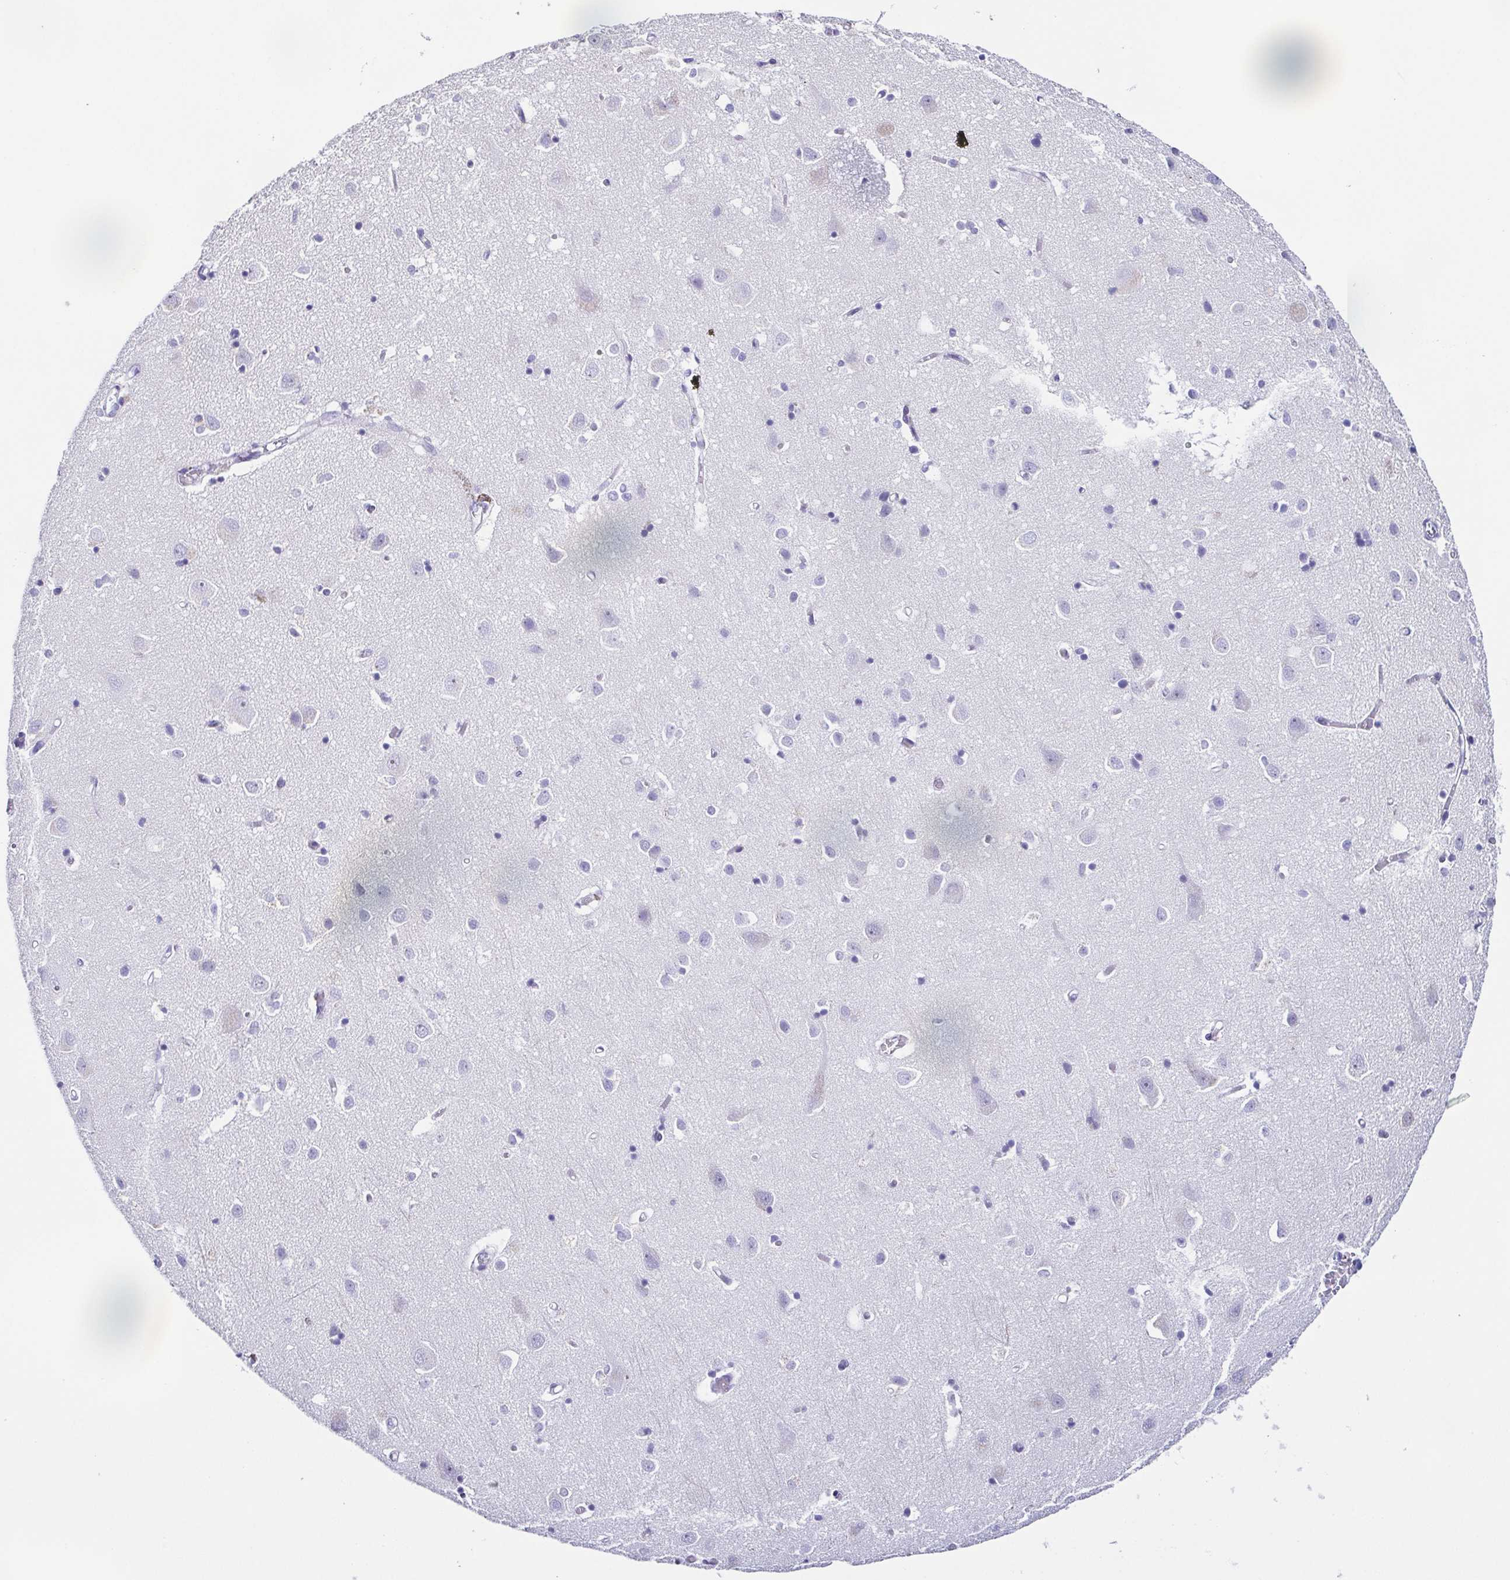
{"staining": {"intensity": "negative", "quantity": "none", "location": "none"}, "tissue": "cerebral cortex", "cell_type": "Endothelial cells", "image_type": "normal", "snomed": [{"axis": "morphology", "description": "Normal tissue, NOS"}, {"axis": "topography", "description": "Cerebral cortex"}], "caption": "Immunohistochemical staining of unremarkable cerebral cortex displays no significant expression in endothelial cells. (Immunohistochemistry (ihc), brightfield microscopy, high magnification).", "gene": "TNNT2", "patient": {"sex": "male", "age": 70}}